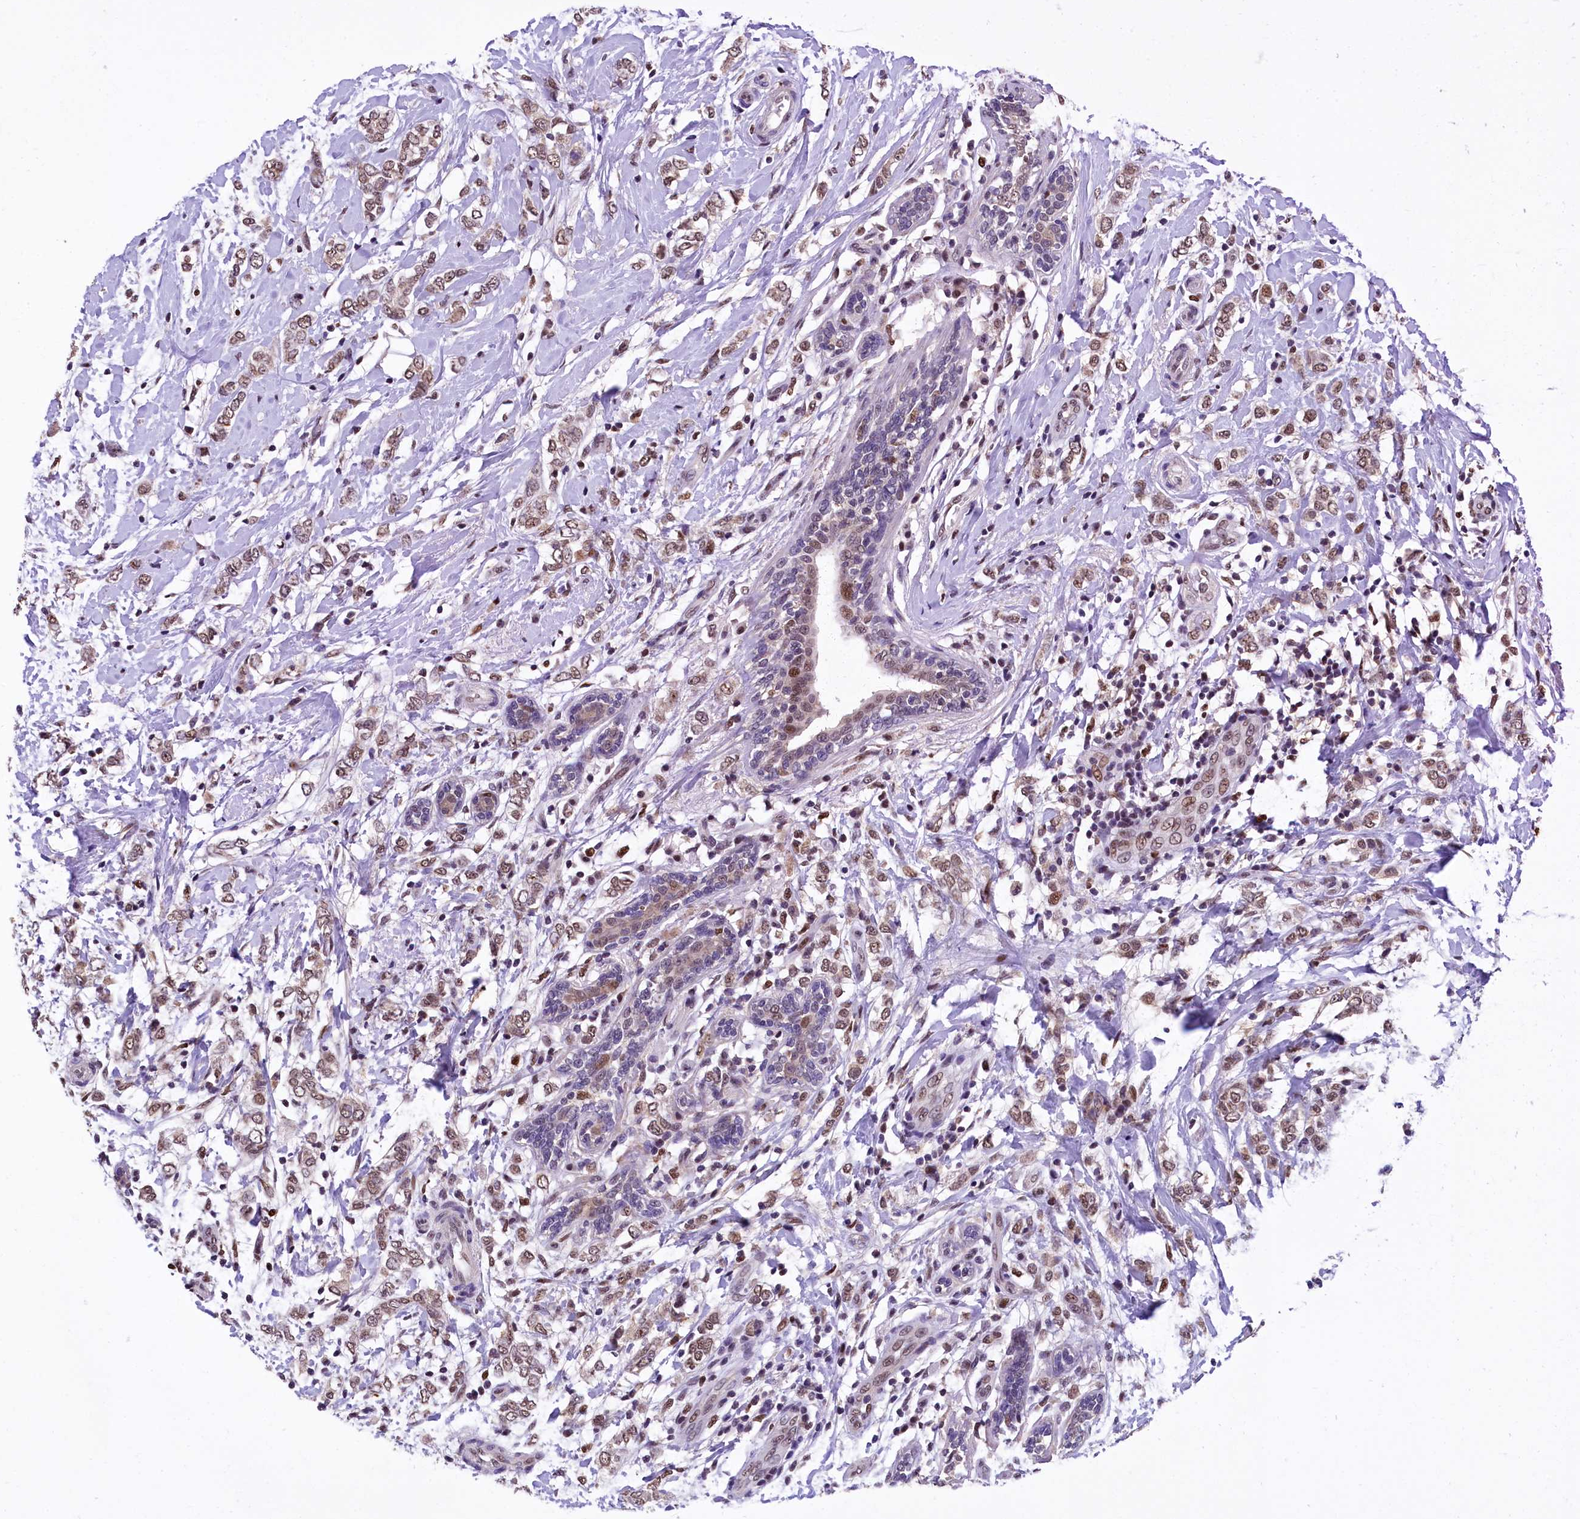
{"staining": {"intensity": "moderate", "quantity": ">75%", "location": "nuclear"}, "tissue": "breast cancer", "cell_type": "Tumor cells", "image_type": "cancer", "snomed": [{"axis": "morphology", "description": "Normal tissue, NOS"}, {"axis": "morphology", "description": "Lobular carcinoma"}, {"axis": "topography", "description": "Breast"}], "caption": "Immunohistochemical staining of breast lobular carcinoma displays medium levels of moderate nuclear positivity in about >75% of tumor cells.", "gene": "HECTD4", "patient": {"sex": "female", "age": 47}}